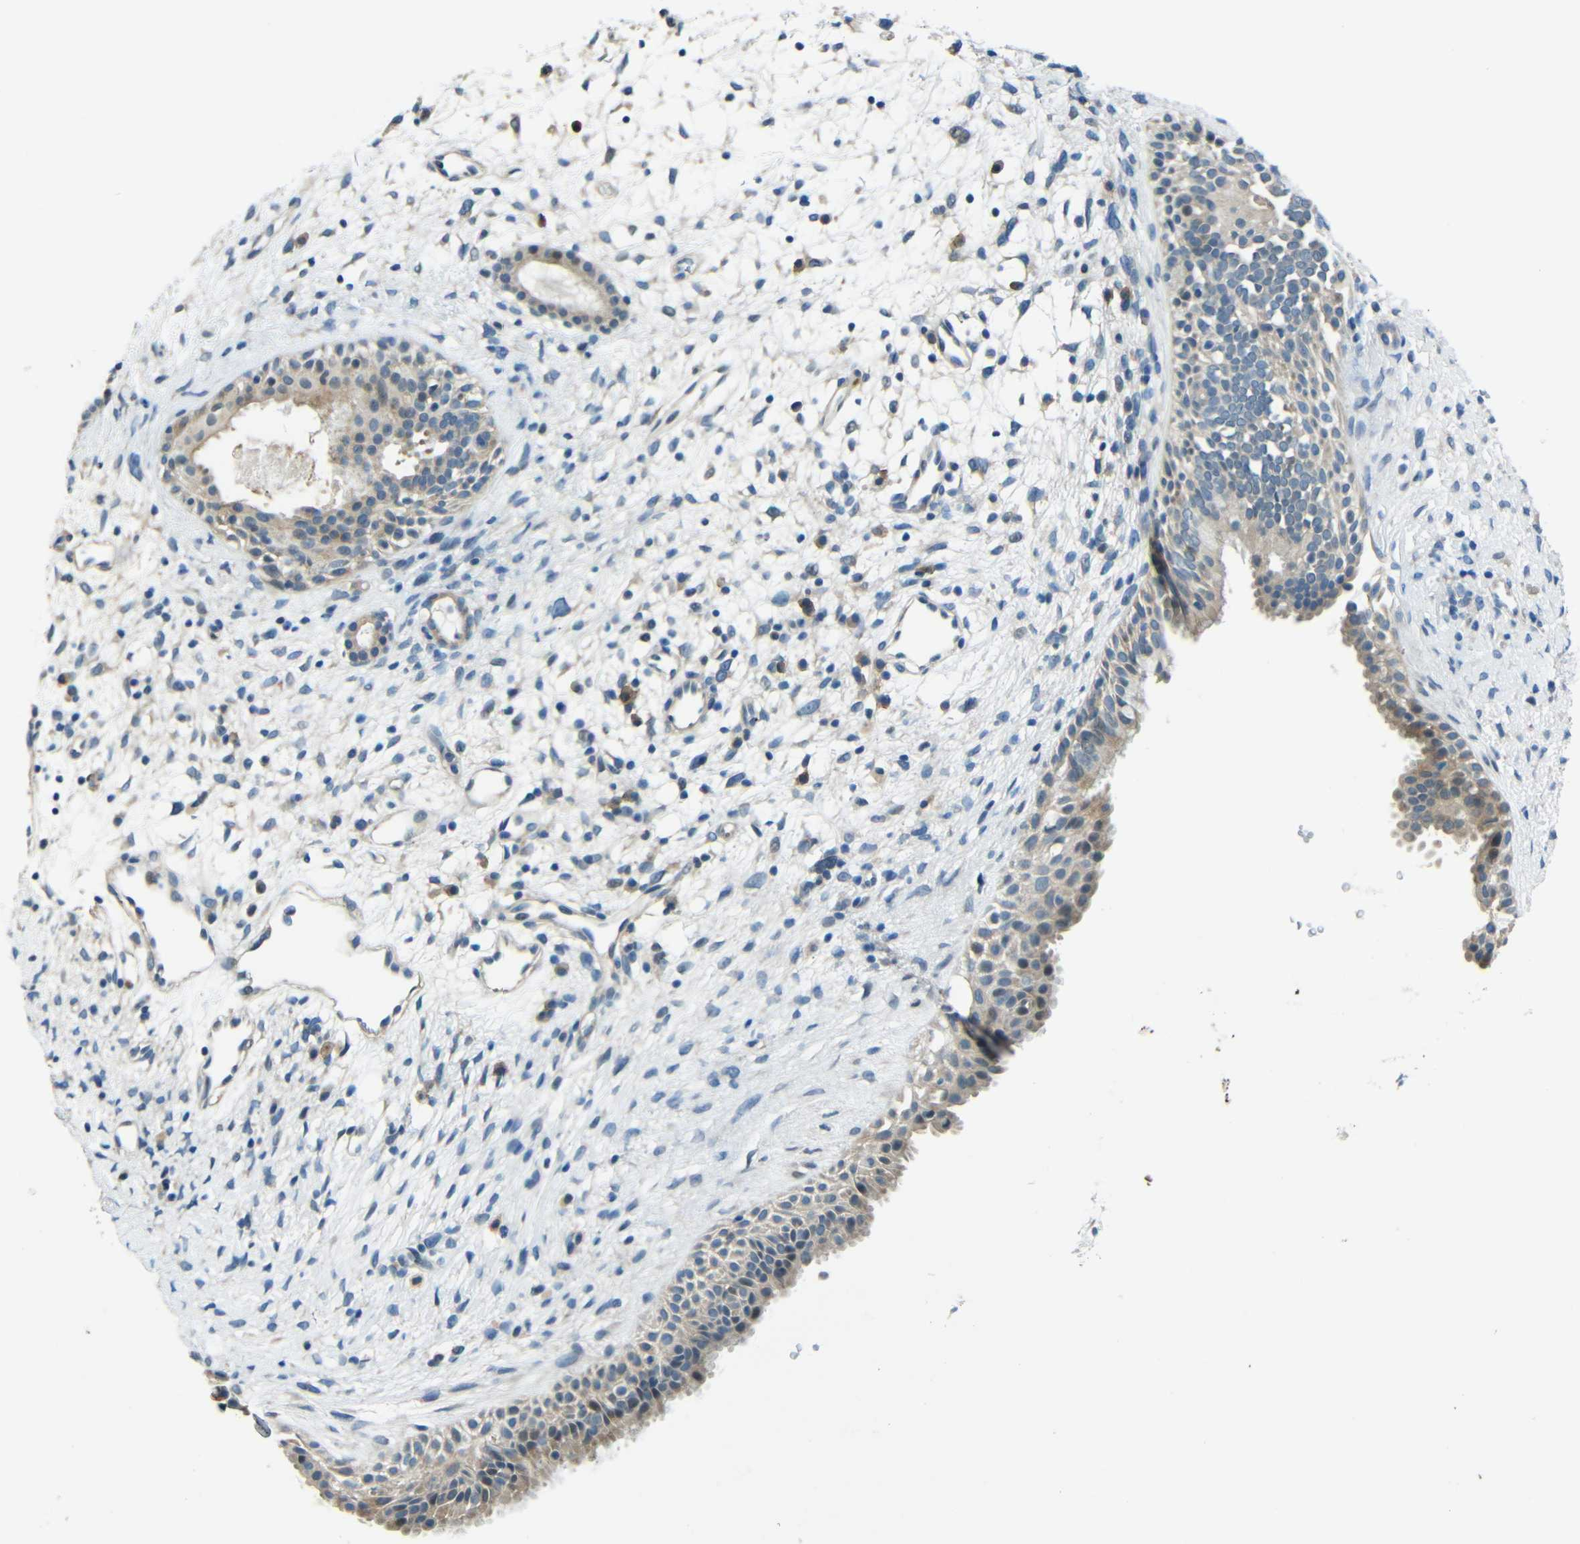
{"staining": {"intensity": "weak", "quantity": ">75%", "location": "cytoplasmic/membranous"}, "tissue": "nasopharynx", "cell_type": "Respiratory epithelial cells", "image_type": "normal", "snomed": [{"axis": "morphology", "description": "Normal tissue, NOS"}, {"axis": "topography", "description": "Nasopharynx"}], "caption": "Immunohistochemical staining of unremarkable nasopharynx exhibits >75% levels of weak cytoplasmic/membranous protein staining in approximately >75% of respiratory epithelial cells.", "gene": "ANKRD22", "patient": {"sex": "male", "age": 22}}